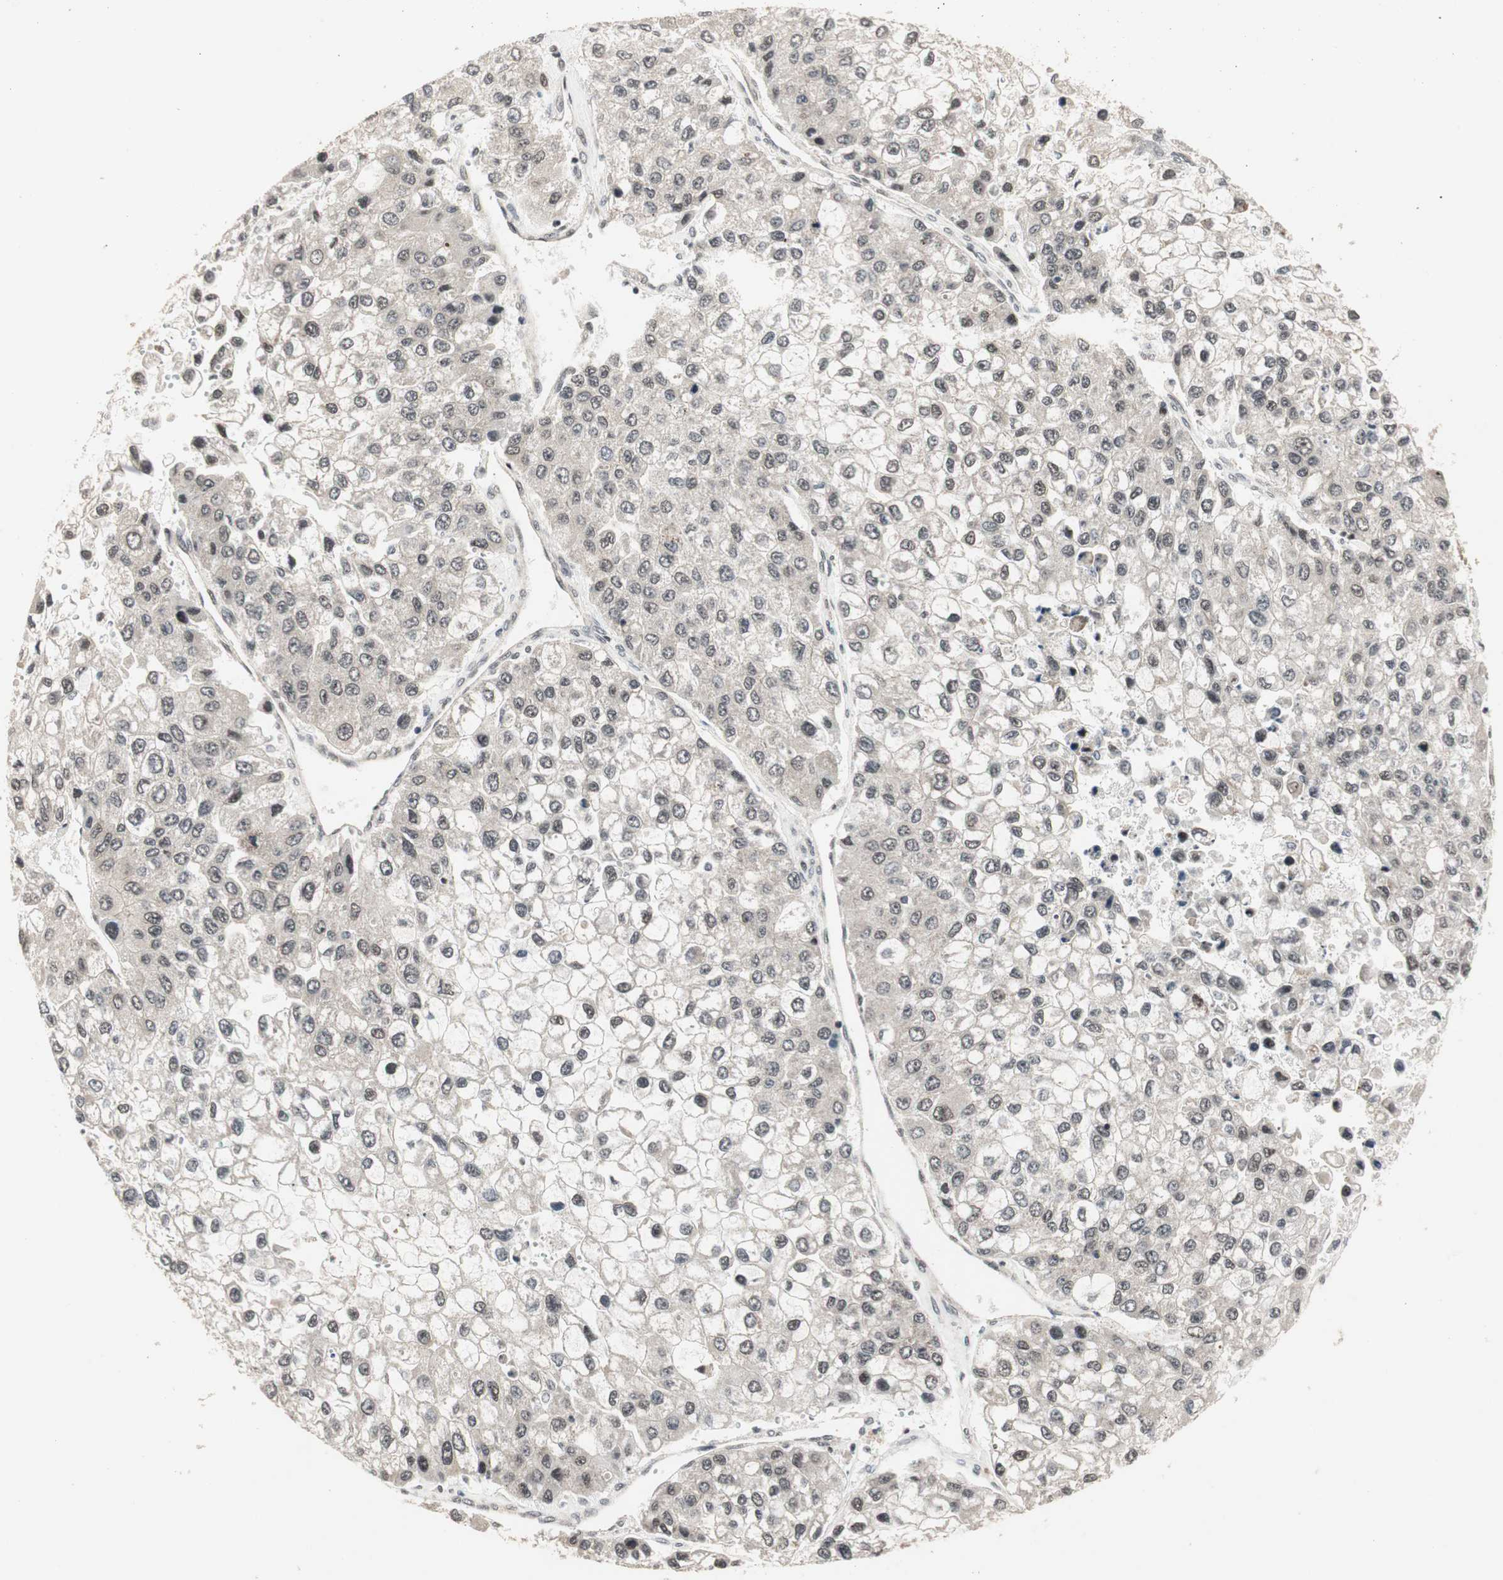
{"staining": {"intensity": "weak", "quantity": "<25%", "location": "nuclear"}, "tissue": "liver cancer", "cell_type": "Tumor cells", "image_type": "cancer", "snomed": [{"axis": "morphology", "description": "Carcinoma, Hepatocellular, NOS"}, {"axis": "topography", "description": "Liver"}], "caption": "Image shows no significant protein expression in tumor cells of liver cancer (hepatocellular carcinoma). The staining was performed using DAB to visualize the protein expression in brown, while the nuclei were stained in blue with hematoxylin (Magnification: 20x).", "gene": "CSNK2B", "patient": {"sex": "female", "age": 66}}